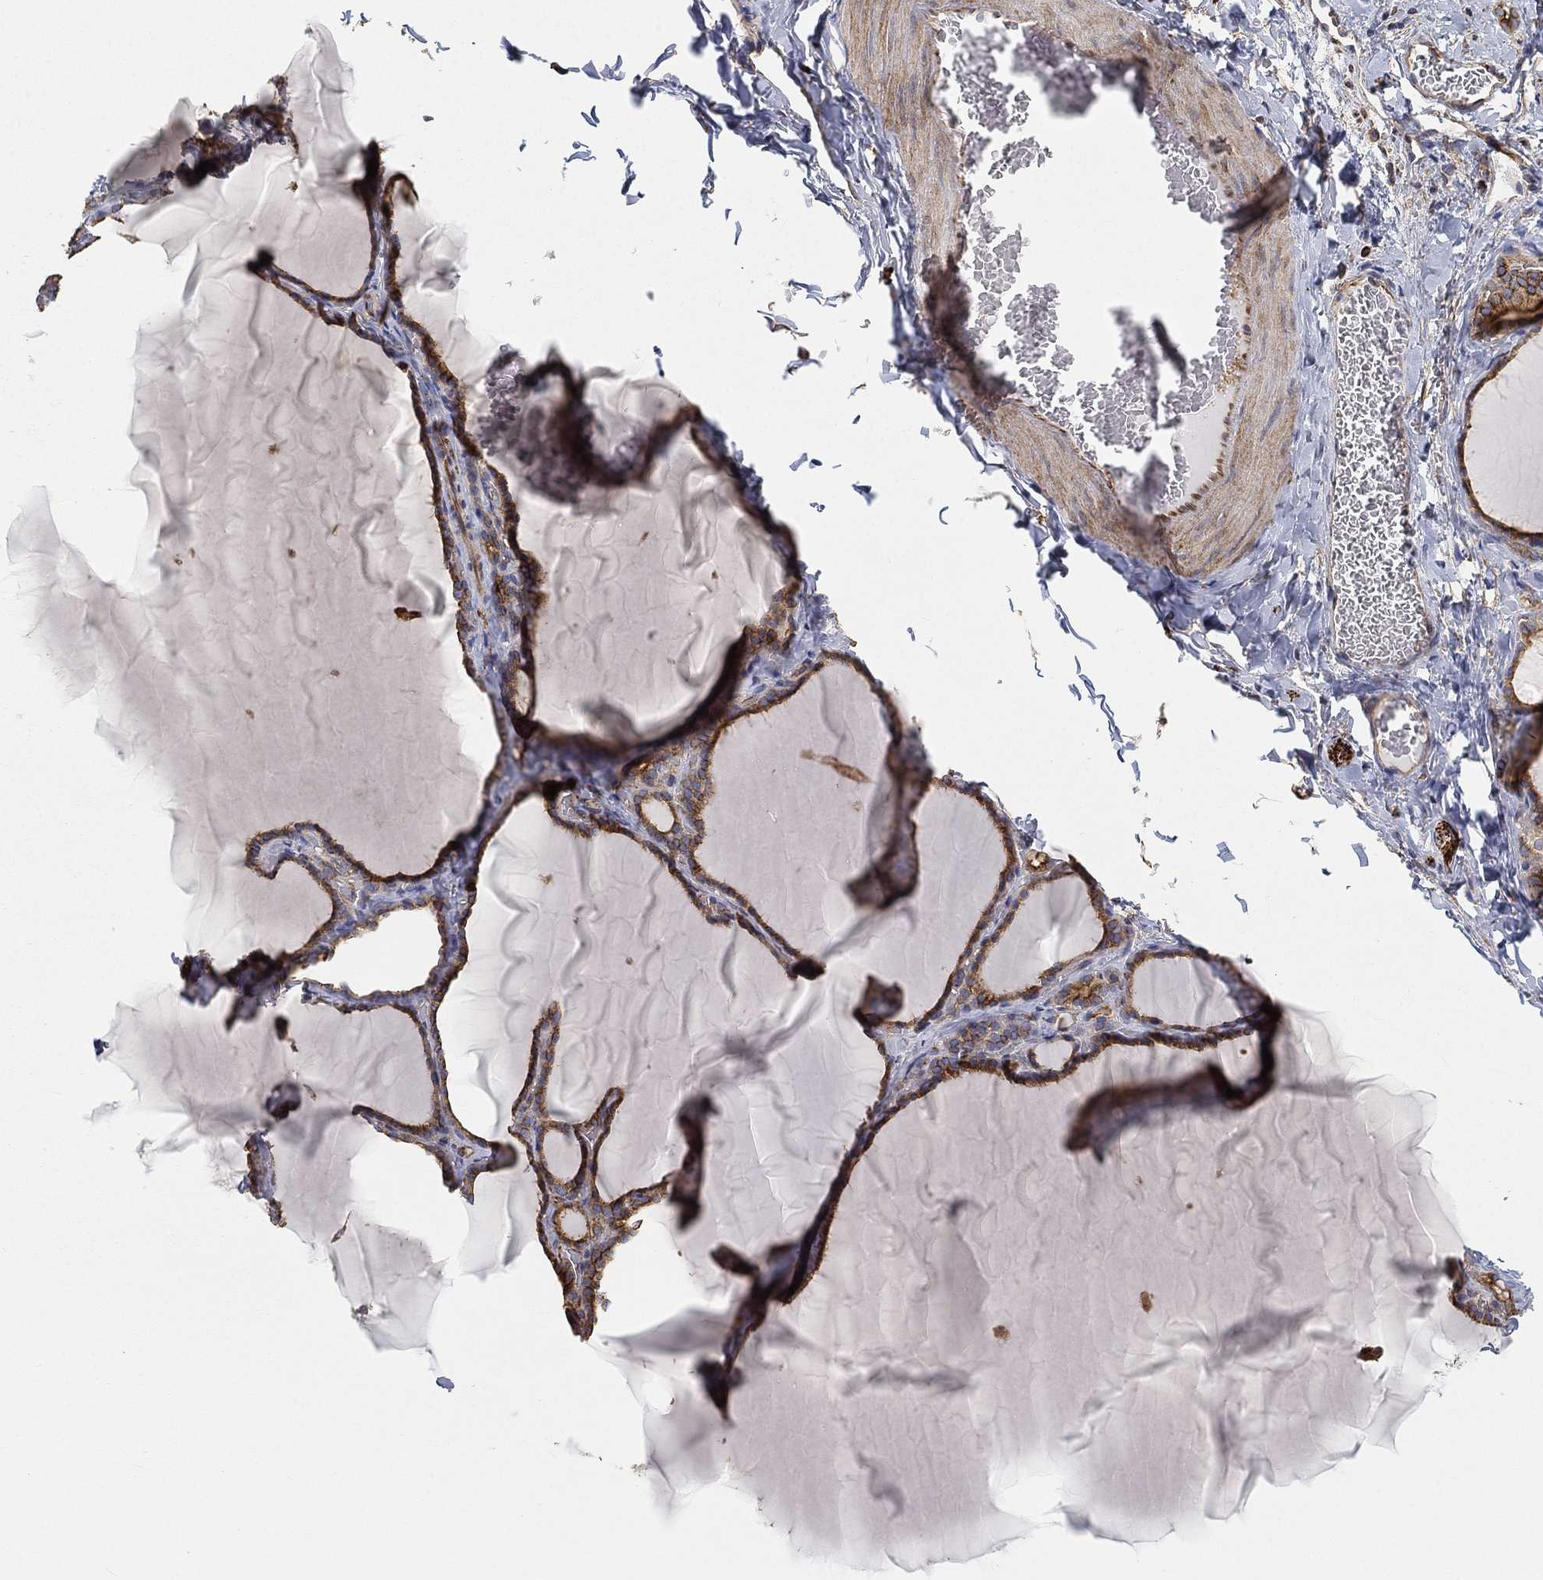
{"staining": {"intensity": "strong", "quantity": ">75%", "location": "cytoplasmic/membranous"}, "tissue": "thyroid gland", "cell_type": "Glandular cells", "image_type": "normal", "snomed": [{"axis": "morphology", "description": "Normal tissue, NOS"}, {"axis": "morphology", "description": "Hyperplasia, NOS"}, {"axis": "topography", "description": "Thyroid gland"}], "caption": "Human thyroid gland stained with a brown dye shows strong cytoplasmic/membranous positive positivity in approximately >75% of glandular cells.", "gene": "TMEM25", "patient": {"sex": "female", "age": 27}}